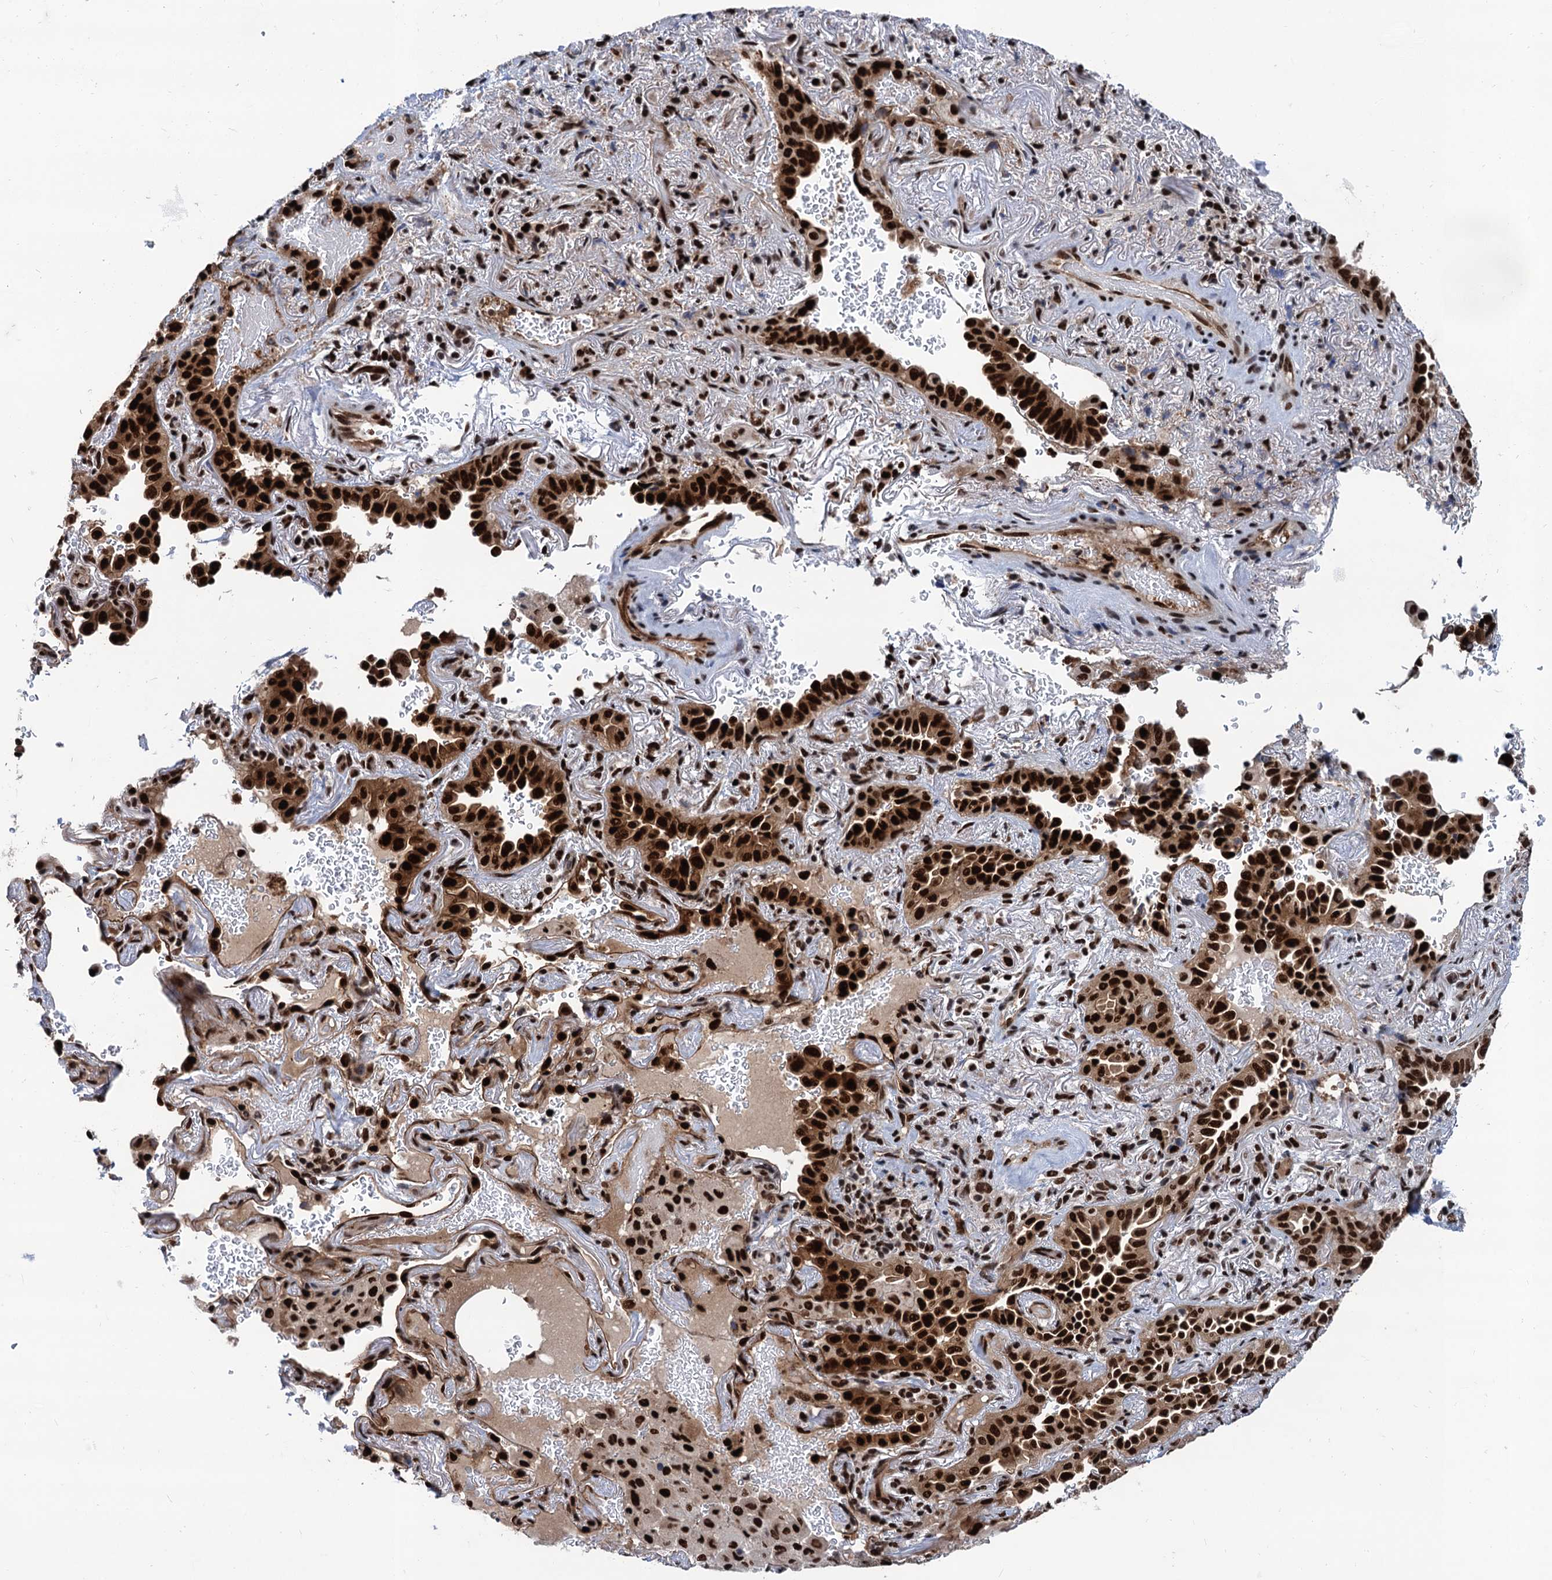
{"staining": {"intensity": "strong", "quantity": ">75%", "location": "cytoplasmic/membranous,nuclear"}, "tissue": "lung cancer", "cell_type": "Tumor cells", "image_type": "cancer", "snomed": [{"axis": "morphology", "description": "Adenocarcinoma, NOS"}, {"axis": "topography", "description": "Lung"}], "caption": "Adenocarcinoma (lung) stained with a protein marker displays strong staining in tumor cells.", "gene": "PPP4R1", "patient": {"sex": "female", "age": 69}}